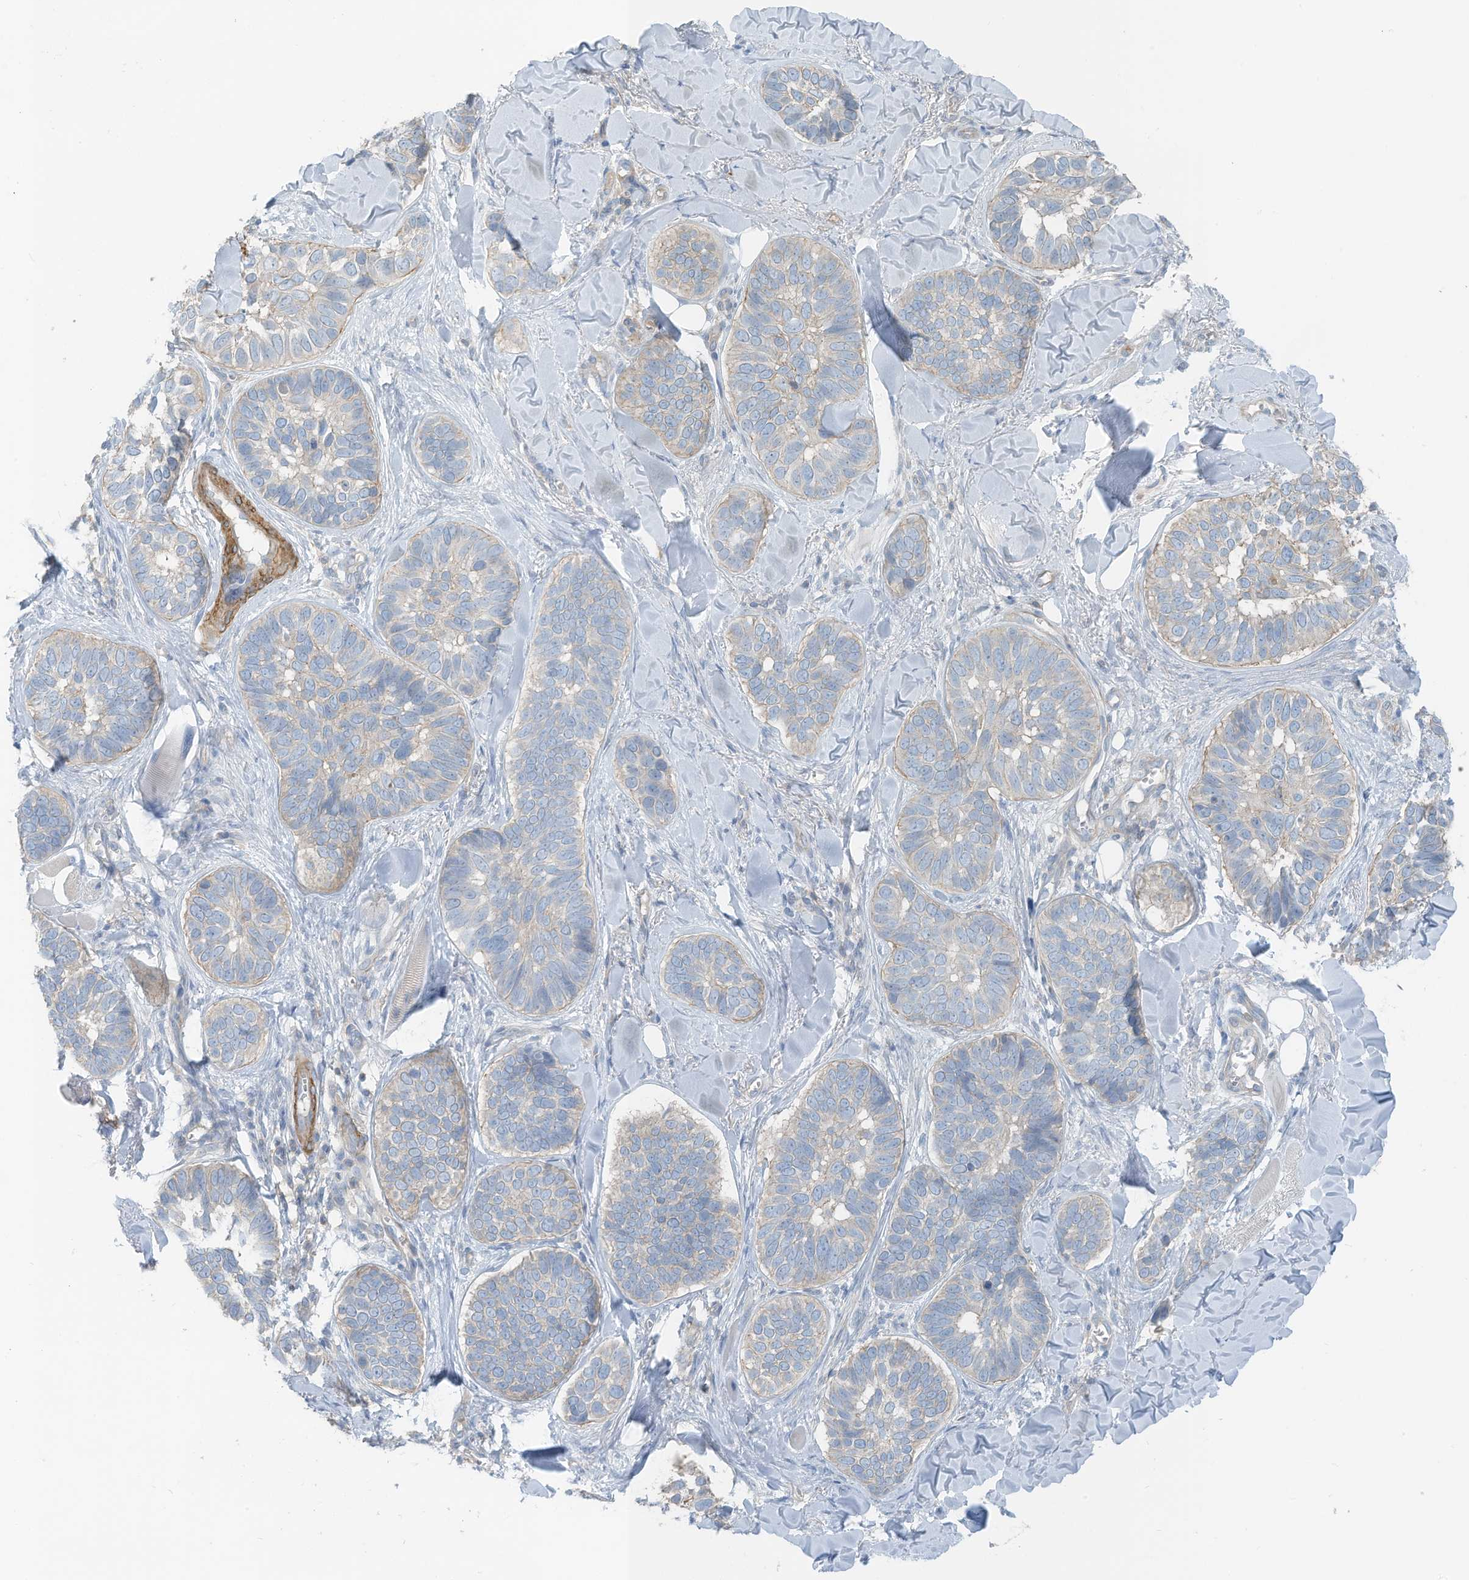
{"staining": {"intensity": "weak", "quantity": "<25%", "location": "cytoplasmic/membranous"}, "tissue": "skin cancer", "cell_type": "Tumor cells", "image_type": "cancer", "snomed": [{"axis": "morphology", "description": "Basal cell carcinoma"}, {"axis": "topography", "description": "Skin"}], "caption": "Tumor cells show no significant protein expression in skin cancer (basal cell carcinoma). (DAB immunohistochemistry visualized using brightfield microscopy, high magnification).", "gene": "ZNF846", "patient": {"sex": "male", "age": 62}}